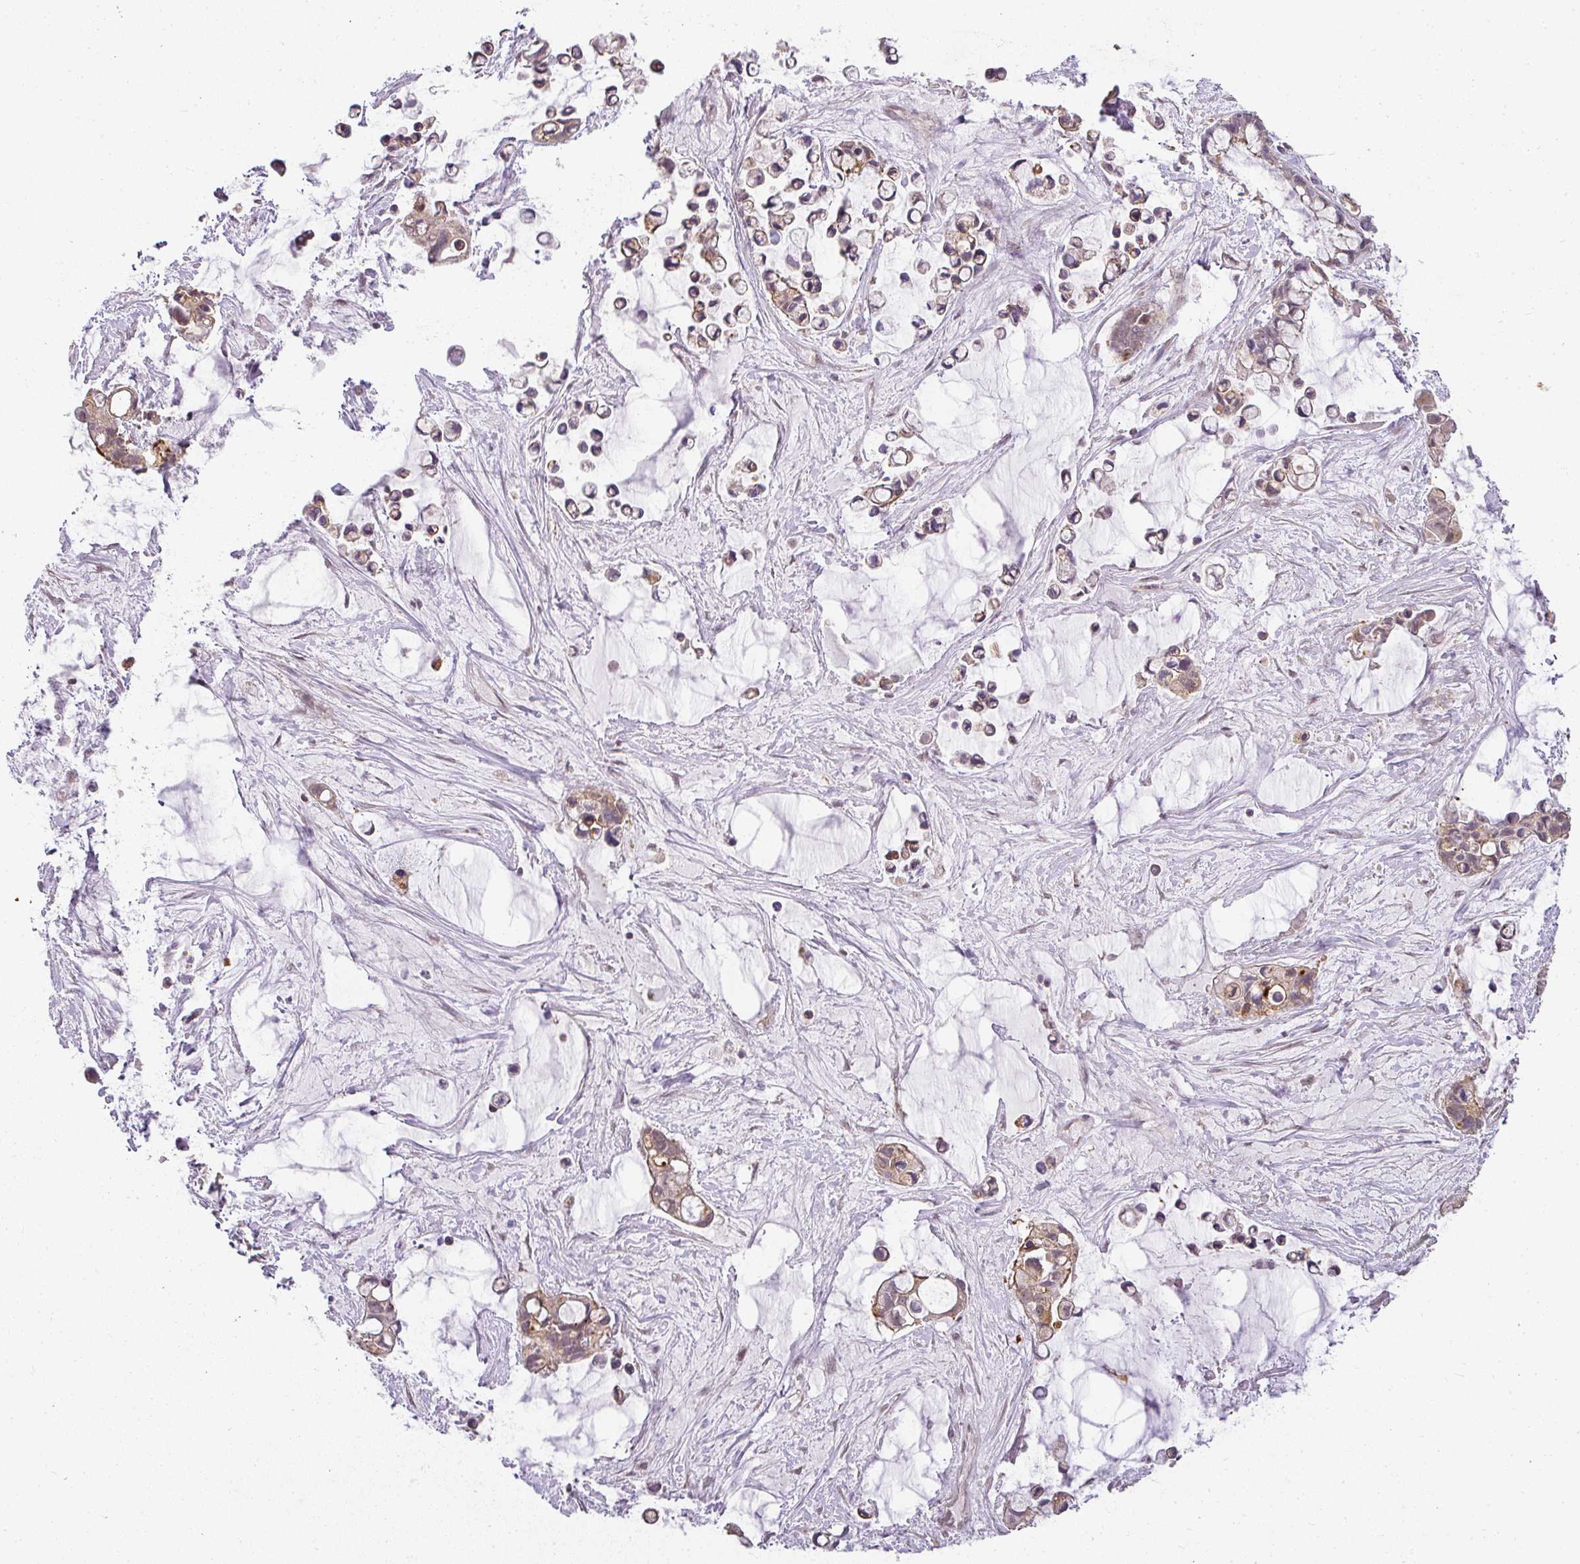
{"staining": {"intensity": "moderate", "quantity": ">75%", "location": "cytoplasmic/membranous"}, "tissue": "ovarian cancer", "cell_type": "Tumor cells", "image_type": "cancer", "snomed": [{"axis": "morphology", "description": "Cystadenocarcinoma, mucinous, NOS"}, {"axis": "topography", "description": "Ovary"}], "caption": "Ovarian cancer (mucinous cystadenocarcinoma) stained for a protein demonstrates moderate cytoplasmic/membranous positivity in tumor cells.", "gene": "MYOM2", "patient": {"sex": "female", "age": 63}}